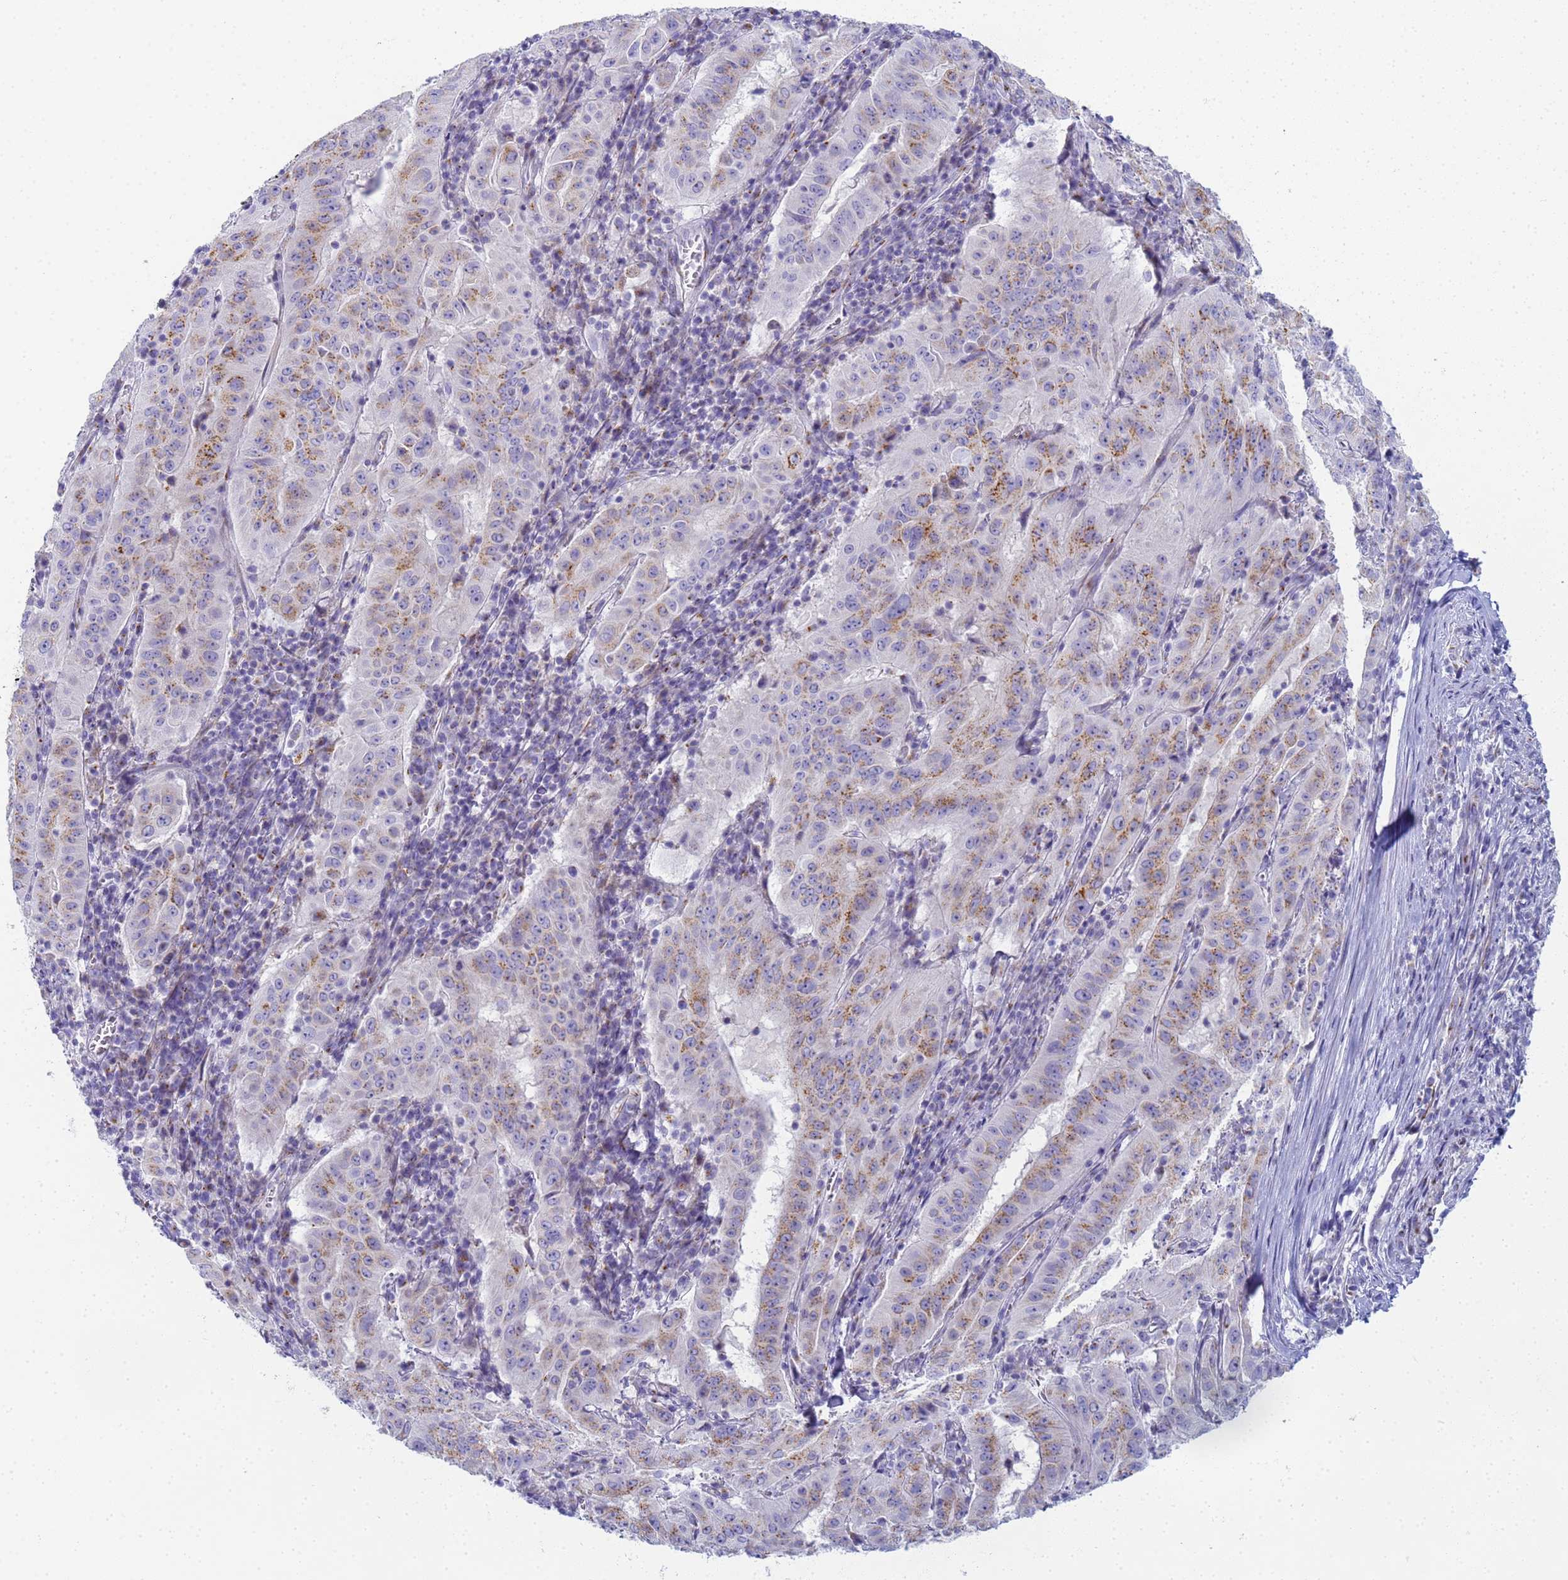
{"staining": {"intensity": "moderate", "quantity": ">75%", "location": "cytoplasmic/membranous"}, "tissue": "pancreatic cancer", "cell_type": "Tumor cells", "image_type": "cancer", "snomed": [{"axis": "morphology", "description": "Adenocarcinoma, NOS"}, {"axis": "topography", "description": "Pancreas"}], "caption": "This micrograph exhibits immunohistochemistry staining of human pancreatic cancer (adenocarcinoma), with medium moderate cytoplasmic/membranous expression in about >75% of tumor cells.", "gene": "CR1", "patient": {"sex": "male", "age": 63}}